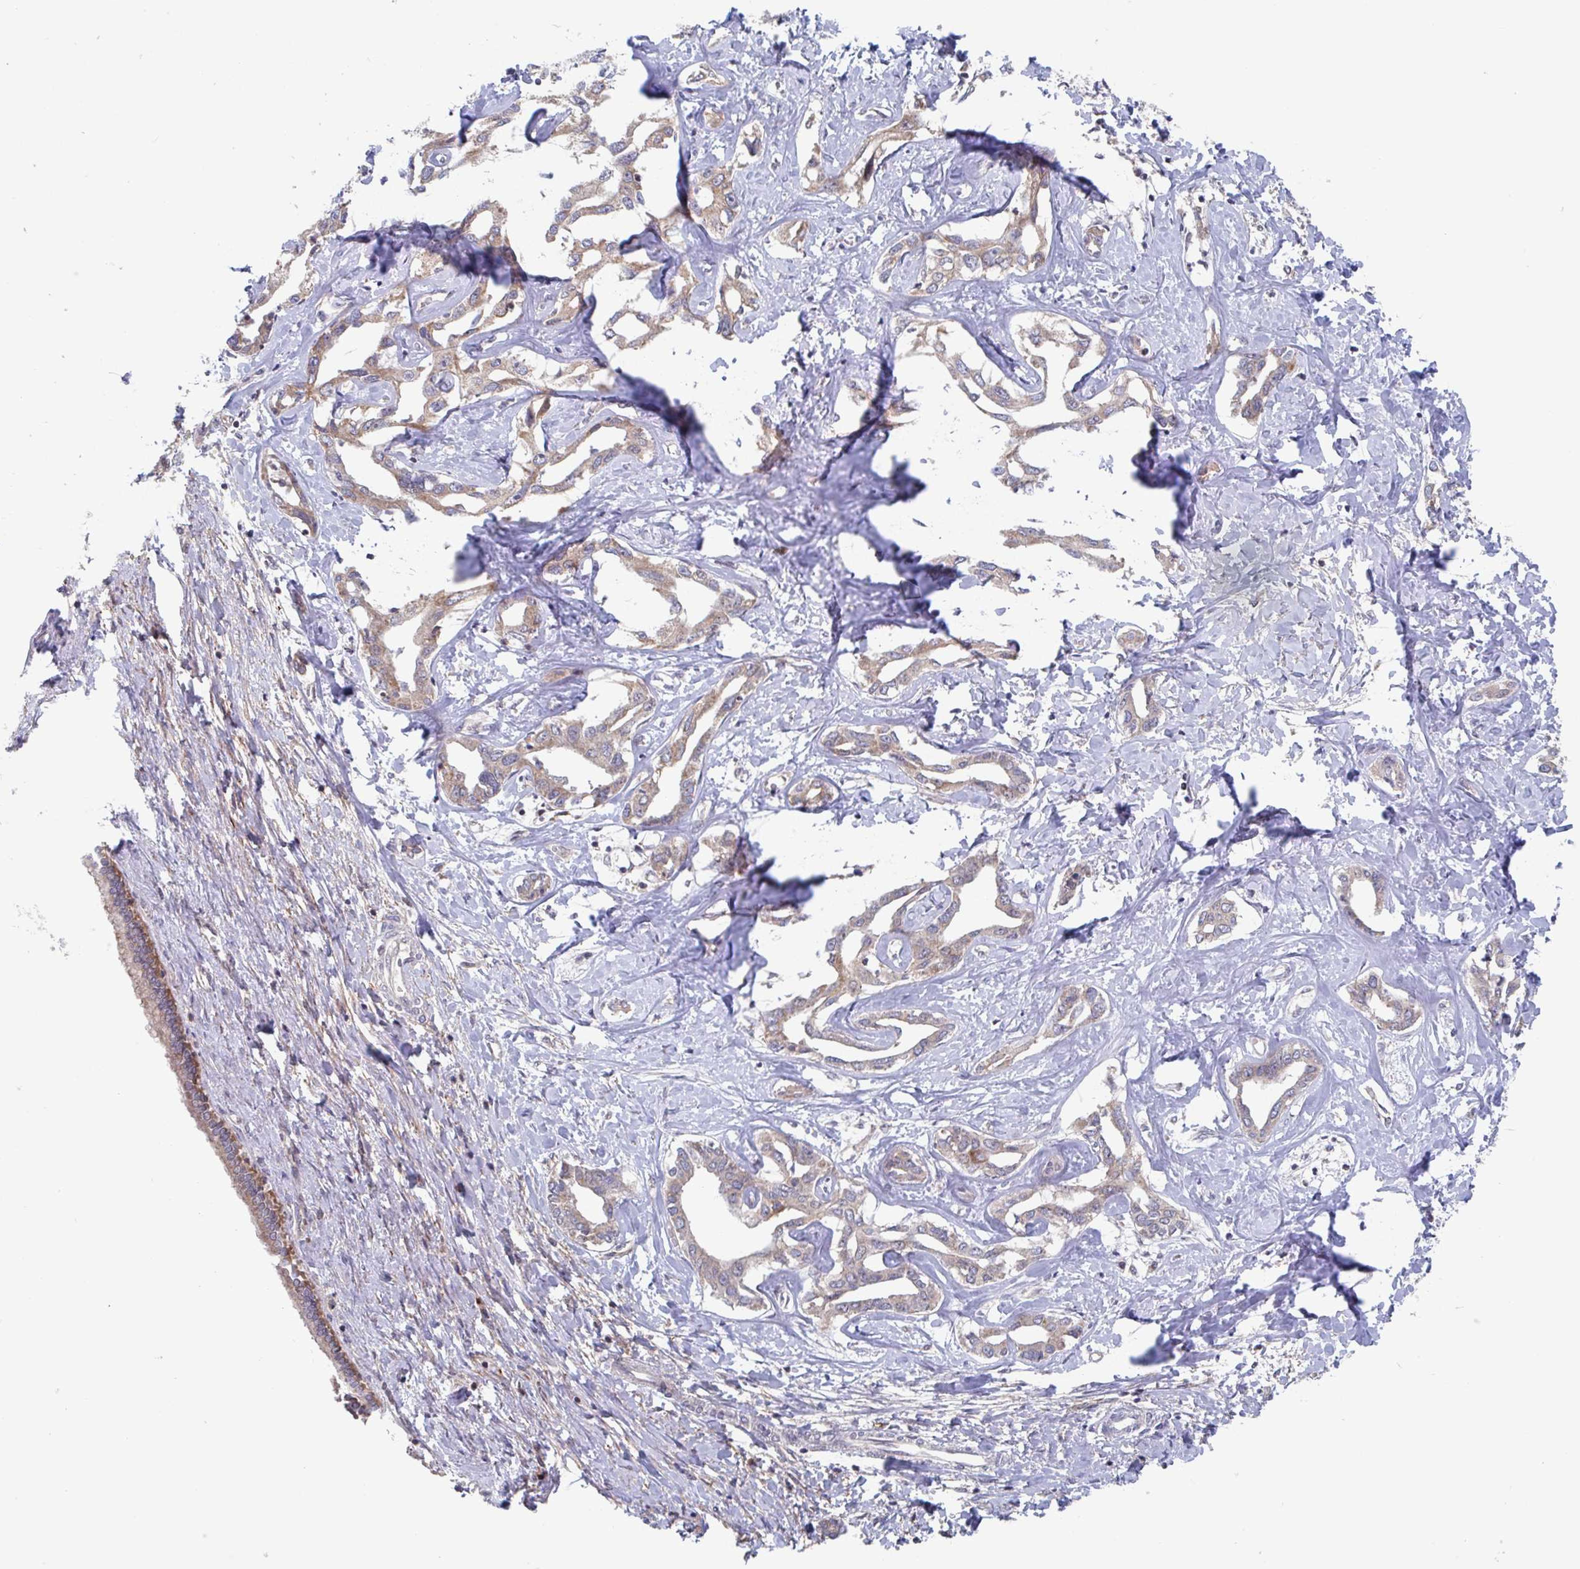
{"staining": {"intensity": "weak", "quantity": "25%-75%", "location": "cytoplasmic/membranous"}, "tissue": "liver cancer", "cell_type": "Tumor cells", "image_type": "cancer", "snomed": [{"axis": "morphology", "description": "Cholangiocarcinoma"}, {"axis": "topography", "description": "Liver"}], "caption": "Immunohistochemical staining of liver cancer displays low levels of weak cytoplasmic/membranous protein expression in about 25%-75% of tumor cells. (IHC, brightfield microscopy, high magnification).", "gene": "SURF1", "patient": {"sex": "male", "age": 59}}